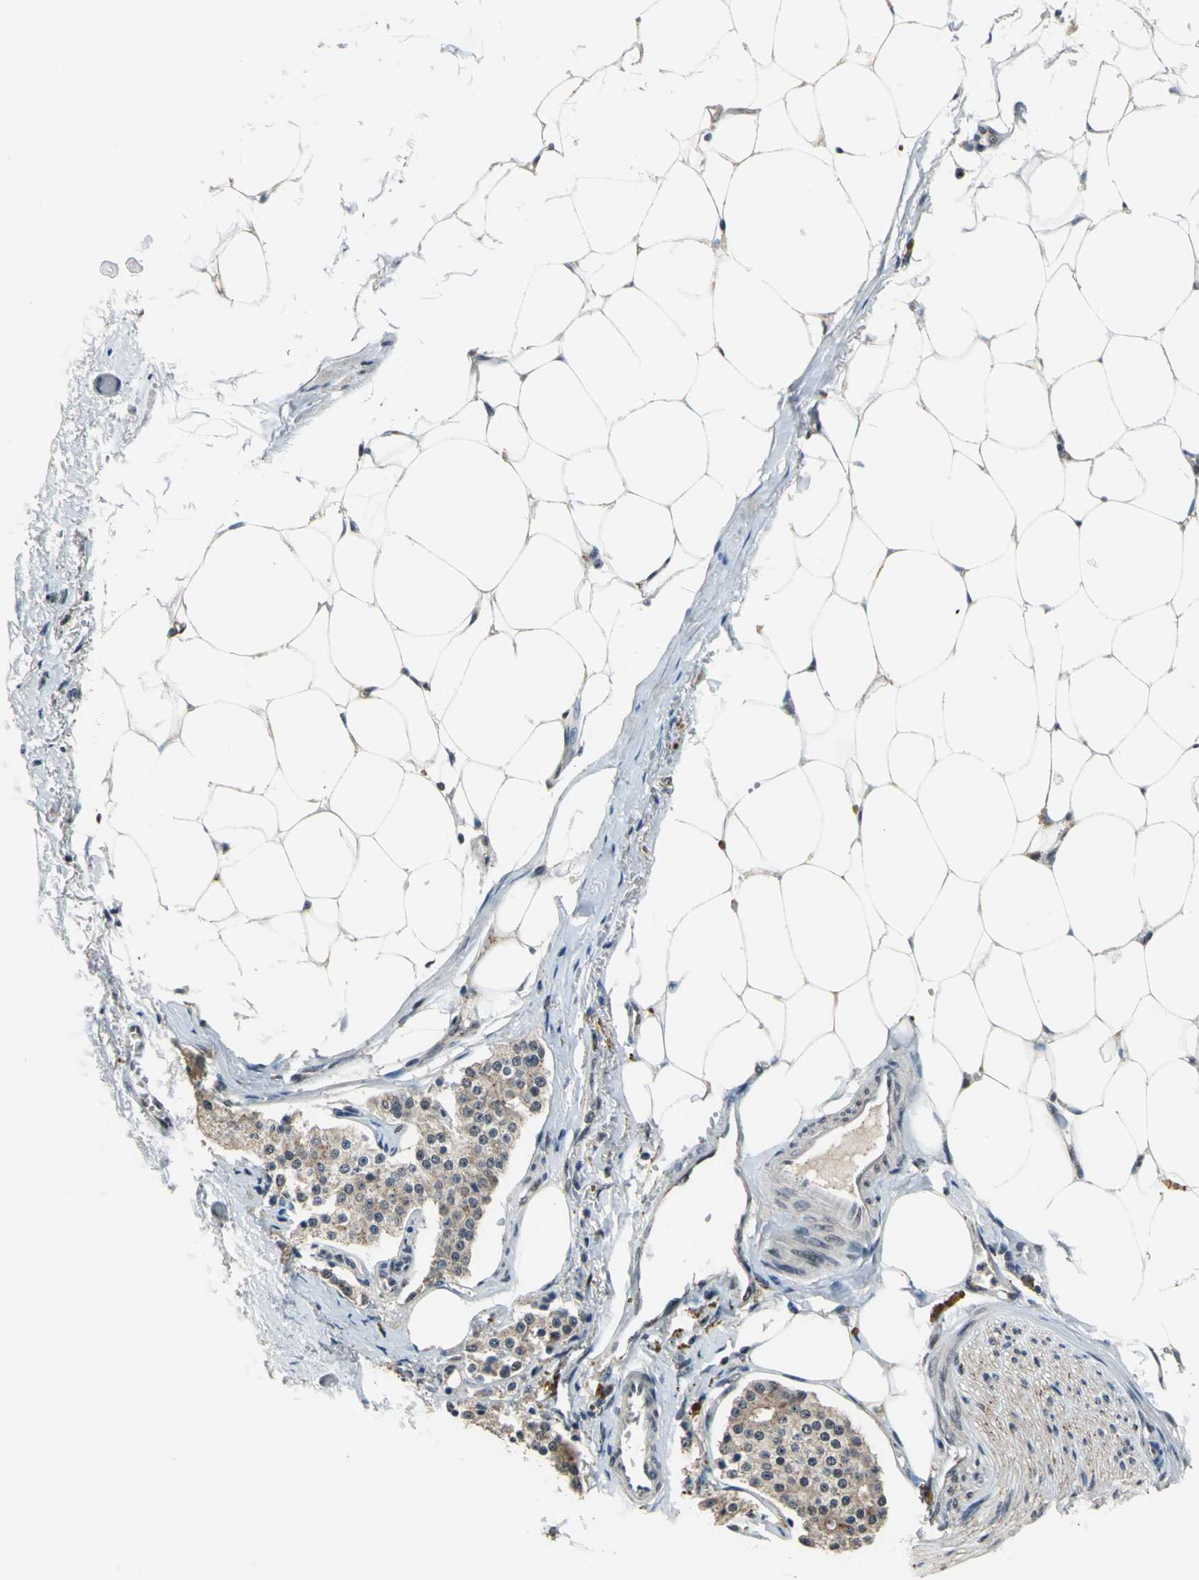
{"staining": {"intensity": "moderate", "quantity": "25%-75%", "location": "cytoplasmic/membranous"}, "tissue": "carcinoid", "cell_type": "Tumor cells", "image_type": "cancer", "snomed": [{"axis": "morphology", "description": "Carcinoid, malignant, NOS"}, {"axis": "topography", "description": "Colon"}], "caption": "Tumor cells exhibit medium levels of moderate cytoplasmic/membranous staining in about 25%-75% of cells in human malignant carcinoid.", "gene": "ELF2", "patient": {"sex": "female", "age": 61}}